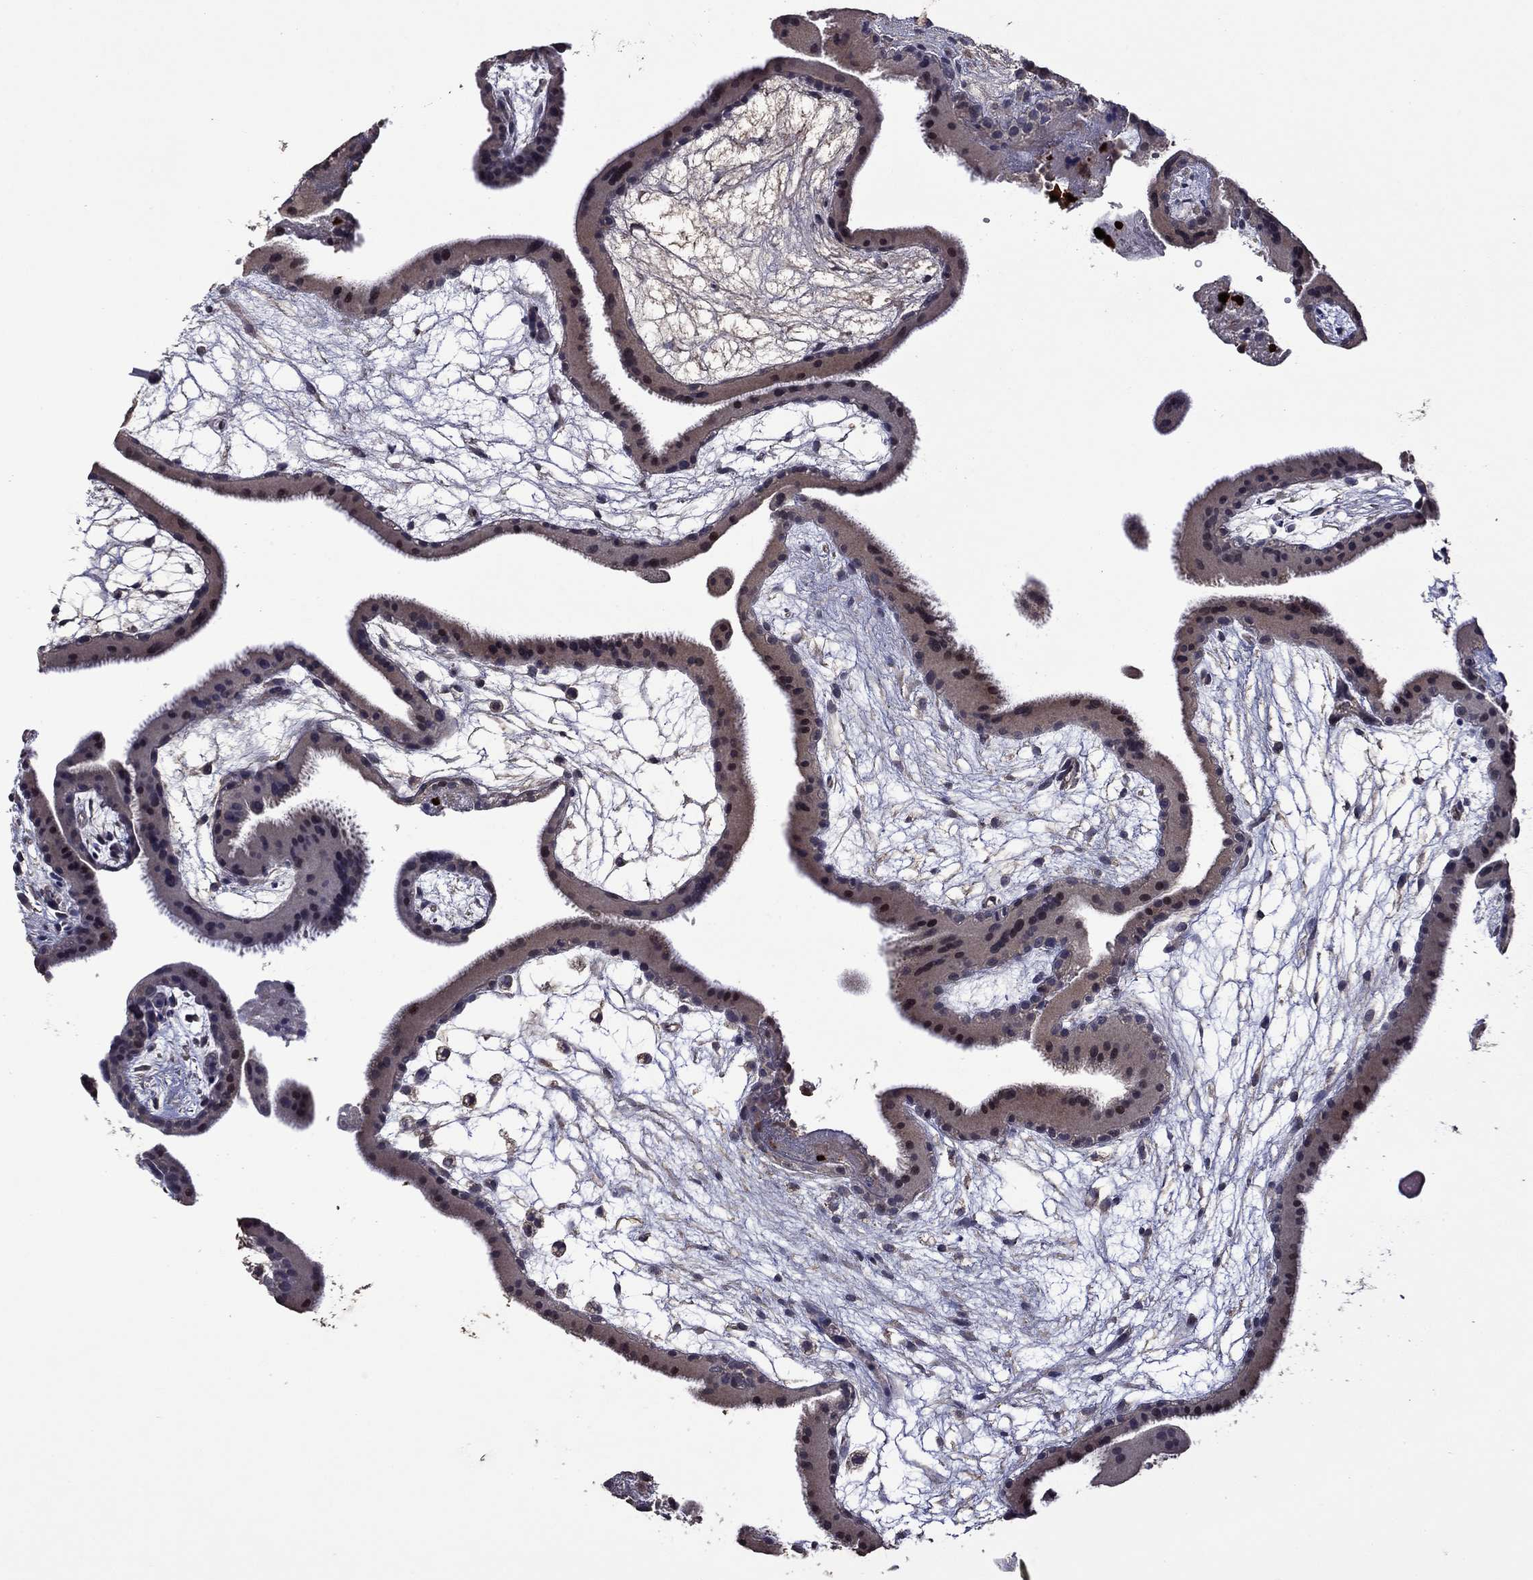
{"staining": {"intensity": "negative", "quantity": "none", "location": "none"}, "tissue": "placenta", "cell_type": "Decidual cells", "image_type": "normal", "snomed": [{"axis": "morphology", "description": "Normal tissue, NOS"}, {"axis": "topography", "description": "Placenta"}], "caption": "An IHC micrograph of benign placenta is shown. There is no staining in decidual cells of placenta.", "gene": "SATB1", "patient": {"sex": "female", "age": 19}}